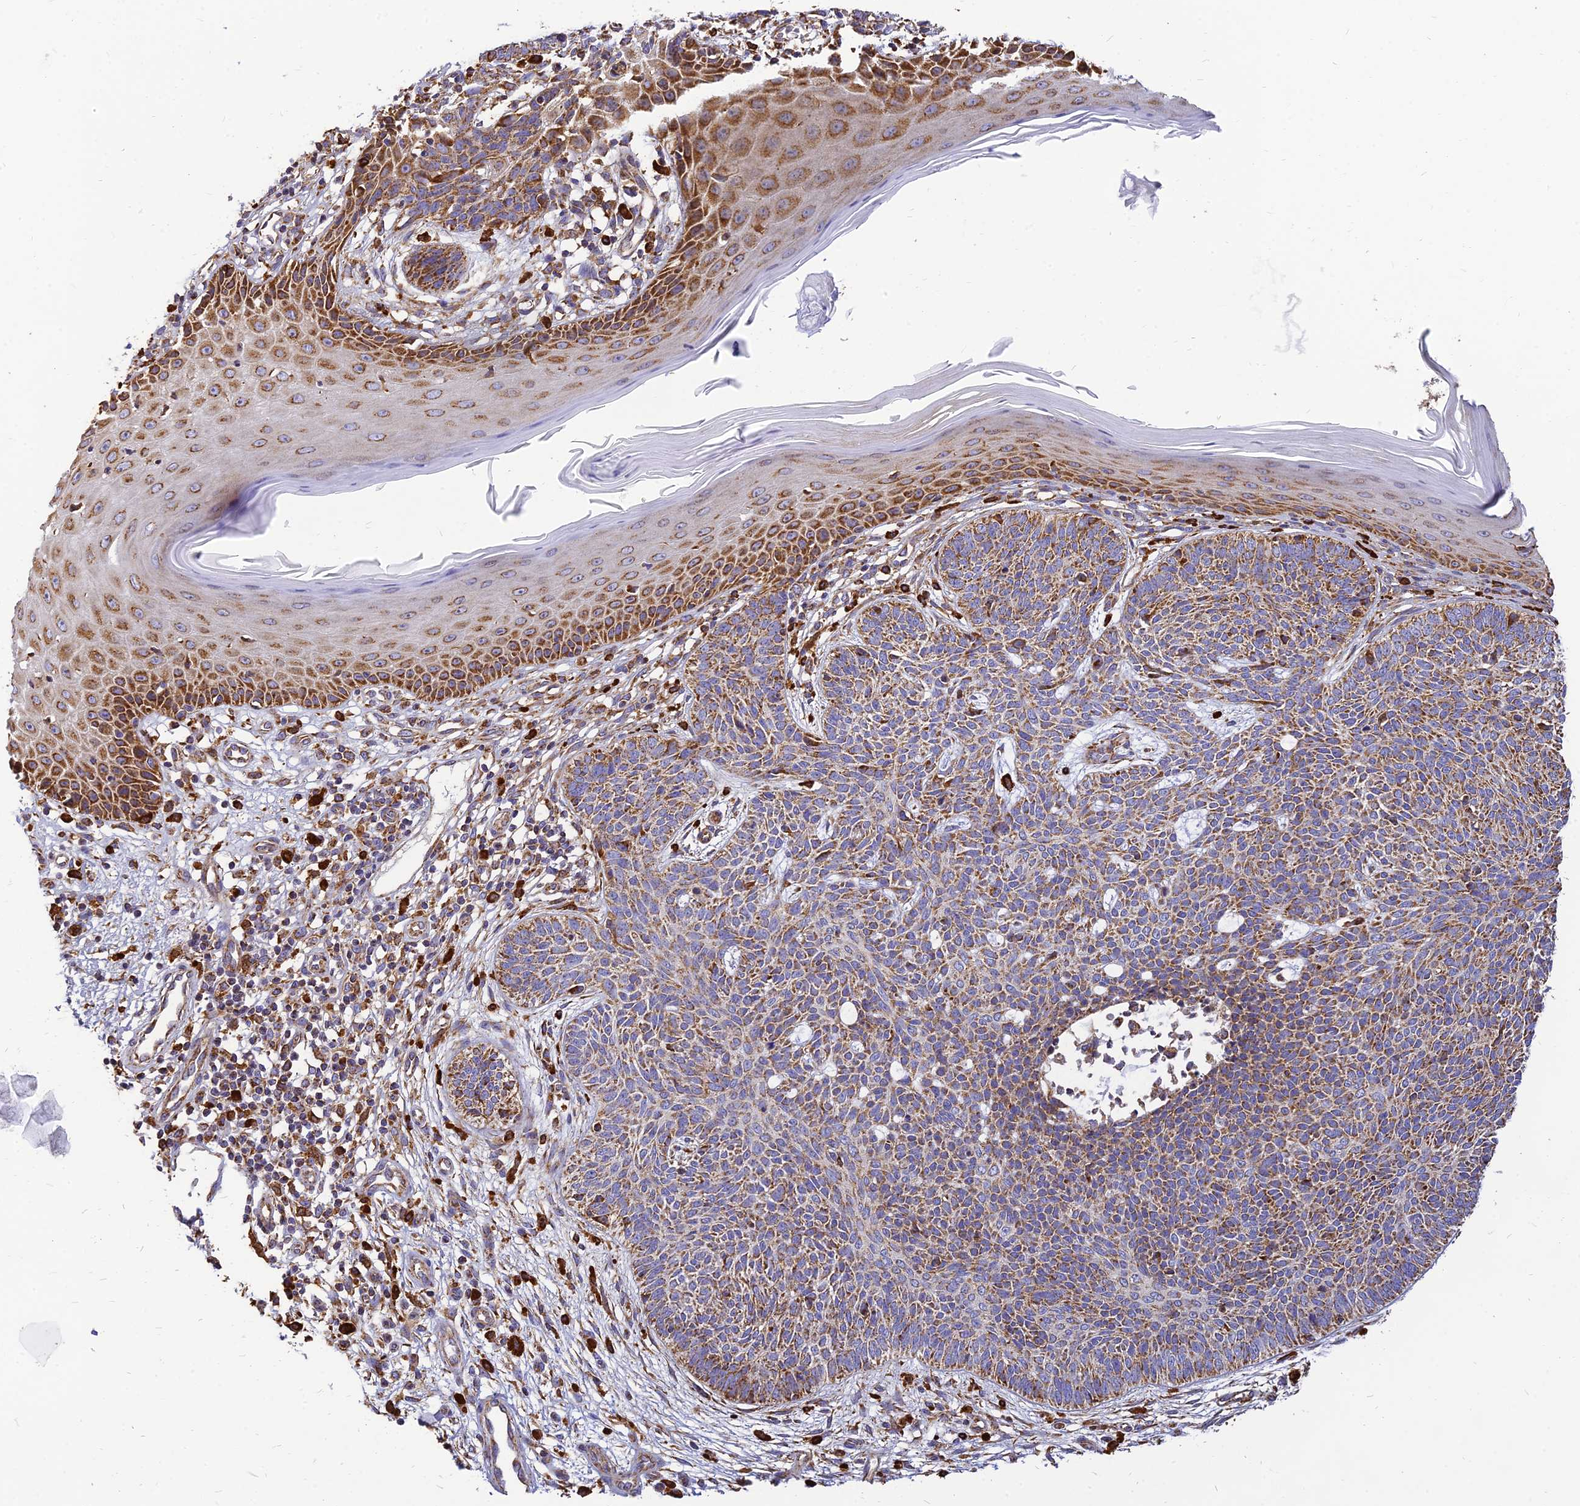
{"staining": {"intensity": "moderate", "quantity": ">75%", "location": "cytoplasmic/membranous"}, "tissue": "skin cancer", "cell_type": "Tumor cells", "image_type": "cancer", "snomed": [{"axis": "morphology", "description": "Basal cell carcinoma"}, {"axis": "topography", "description": "Skin"}], "caption": "Immunohistochemical staining of skin cancer displays medium levels of moderate cytoplasmic/membranous expression in about >75% of tumor cells.", "gene": "THUMPD2", "patient": {"sex": "female", "age": 66}}